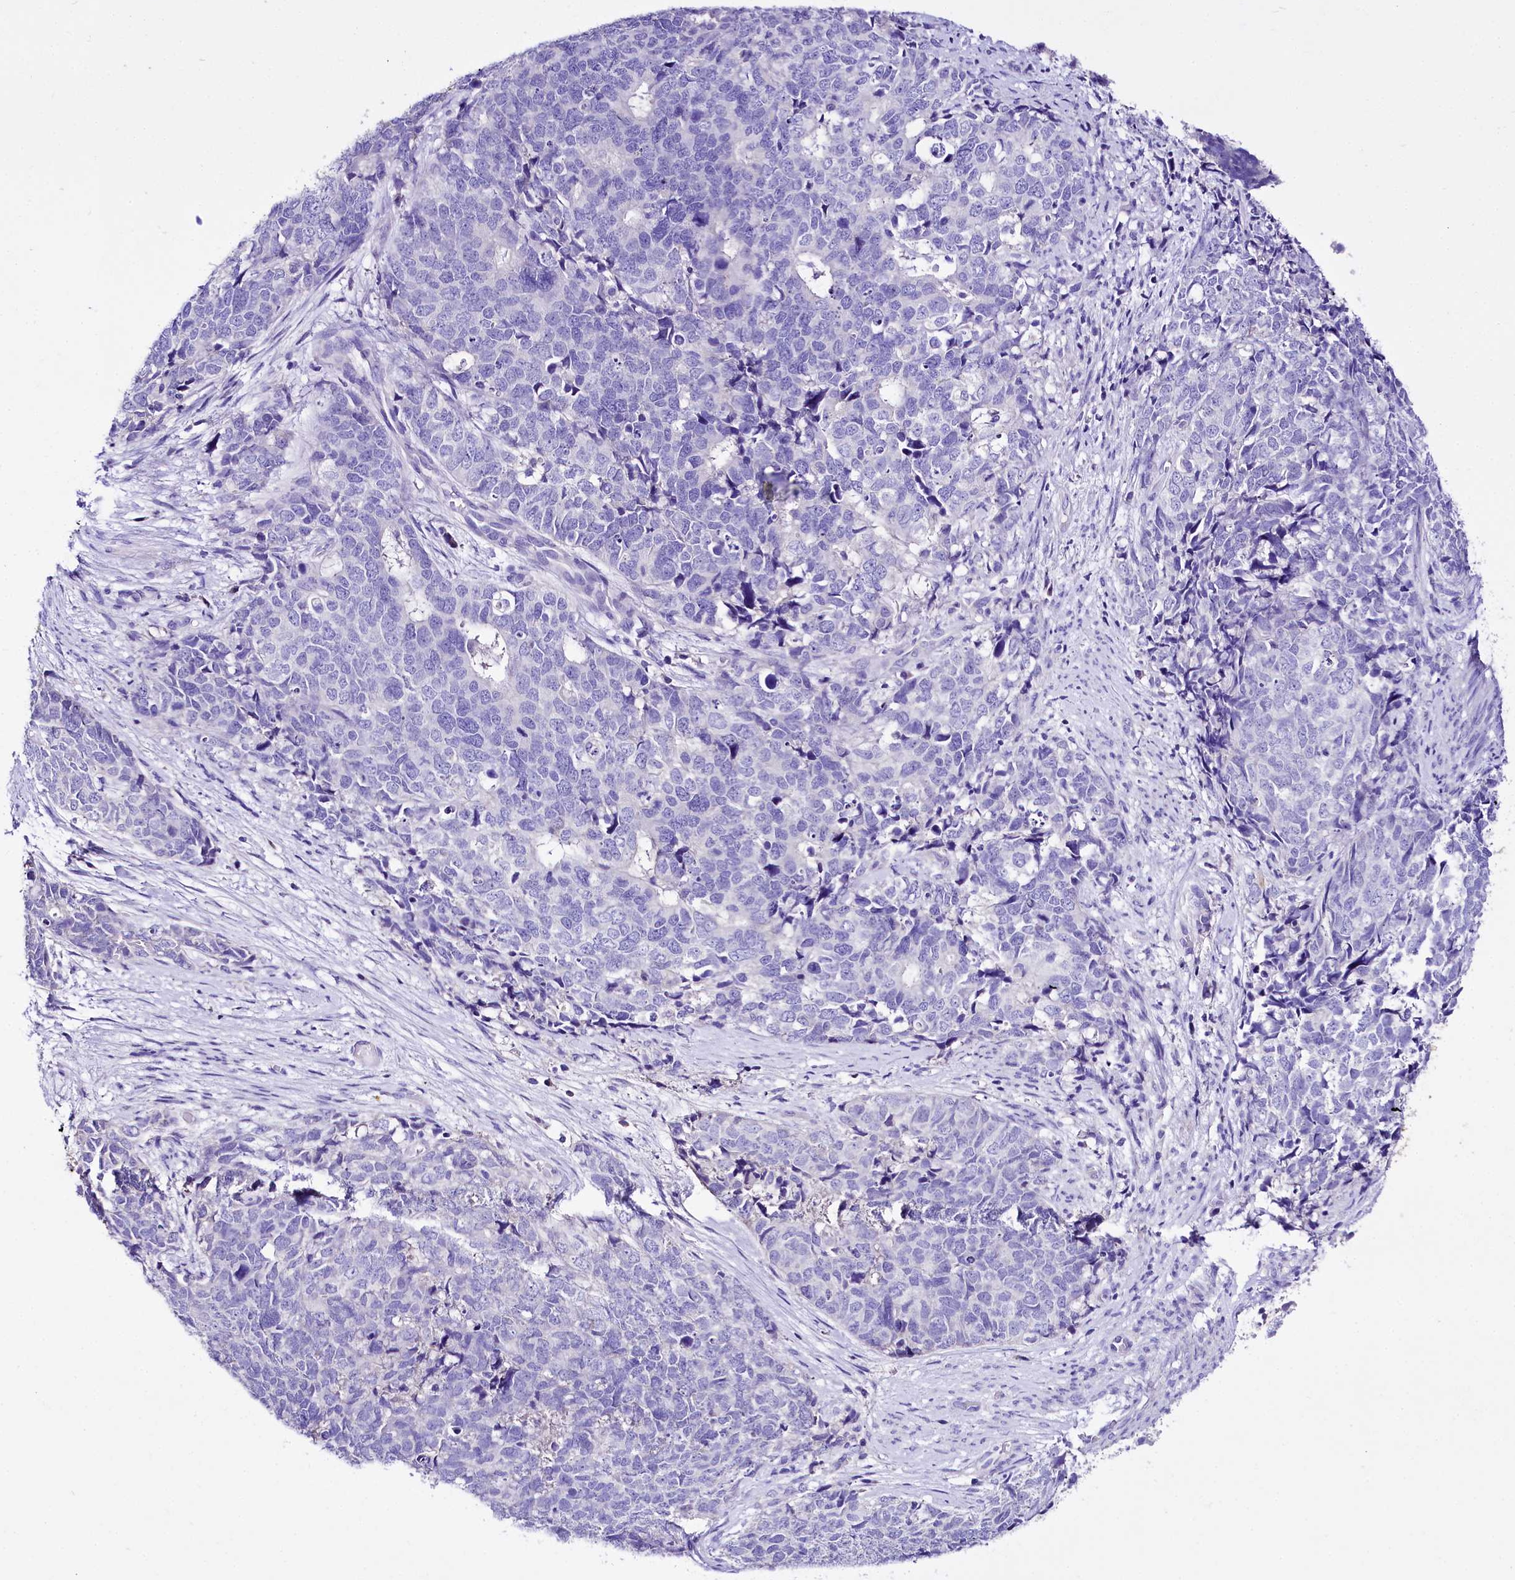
{"staining": {"intensity": "strong", "quantity": "<25%", "location": "cytoplasmic/membranous"}, "tissue": "cervical cancer", "cell_type": "Tumor cells", "image_type": "cancer", "snomed": [{"axis": "morphology", "description": "Squamous cell carcinoma, NOS"}, {"axis": "topography", "description": "Cervix"}], "caption": "Approximately <25% of tumor cells in human squamous cell carcinoma (cervical) exhibit strong cytoplasmic/membranous protein expression as visualized by brown immunohistochemical staining.", "gene": "A2ML1", "patient": {"sex": "female", "age": 63}}